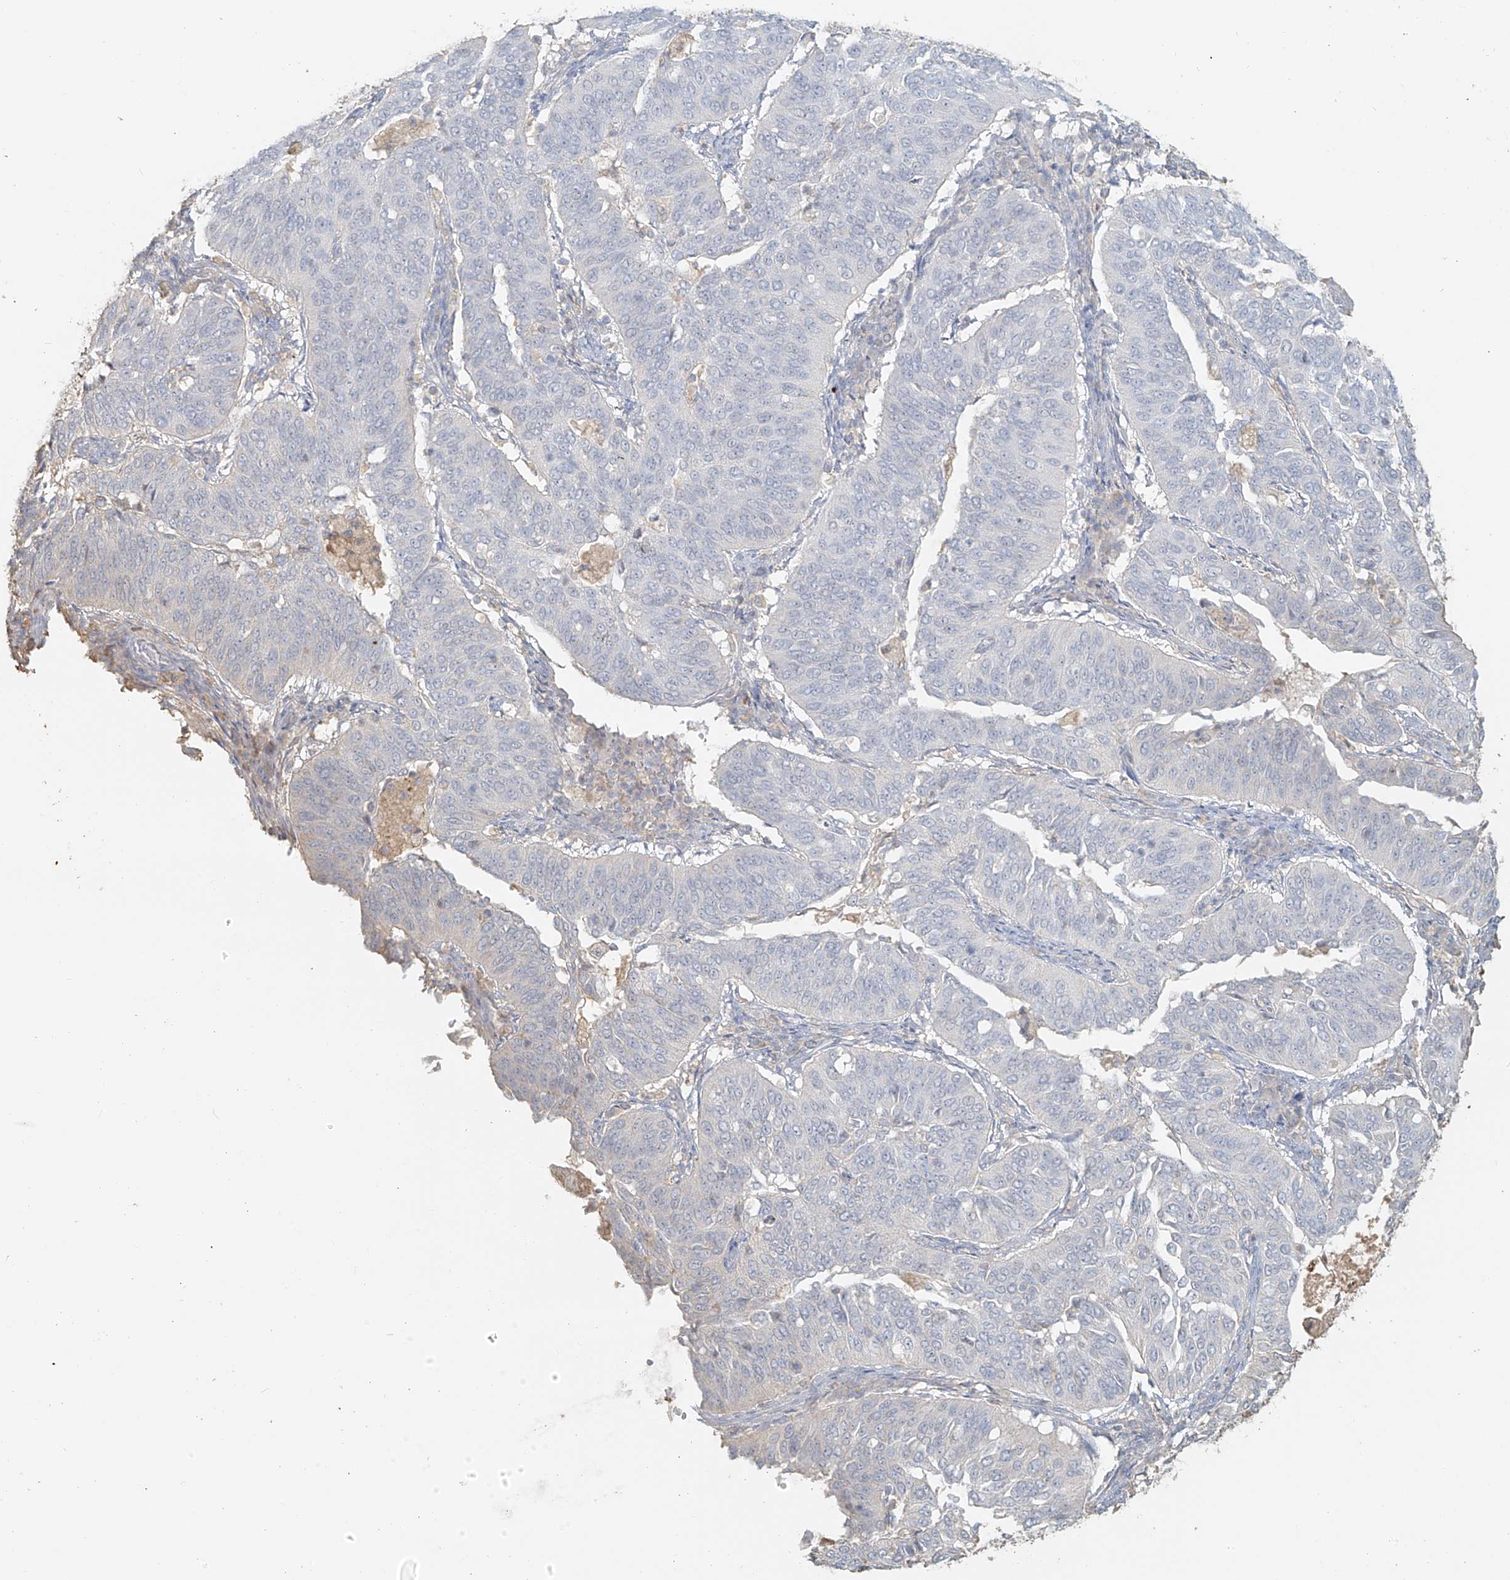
{"staining": {"intensity": "negative", "quantity": "none", "location": "none"}, "tissue": "cervical cancer", "cell_type": "Tumor cells", "image_type": "cancer", "snomed": [{"axis": "morphology", "description": "Normal tissue, NOS"}, {"axis": "morphology", "description": "Squamous cell carcinoma, NOS"}, {"axis": "topography", "description": "Cervix"}], "caption": "The histopathology image reveals no staining of tumor cells in cervical cancer.", "gene": "NPHS1", "patient": {"sex": "female", "age": 39}}